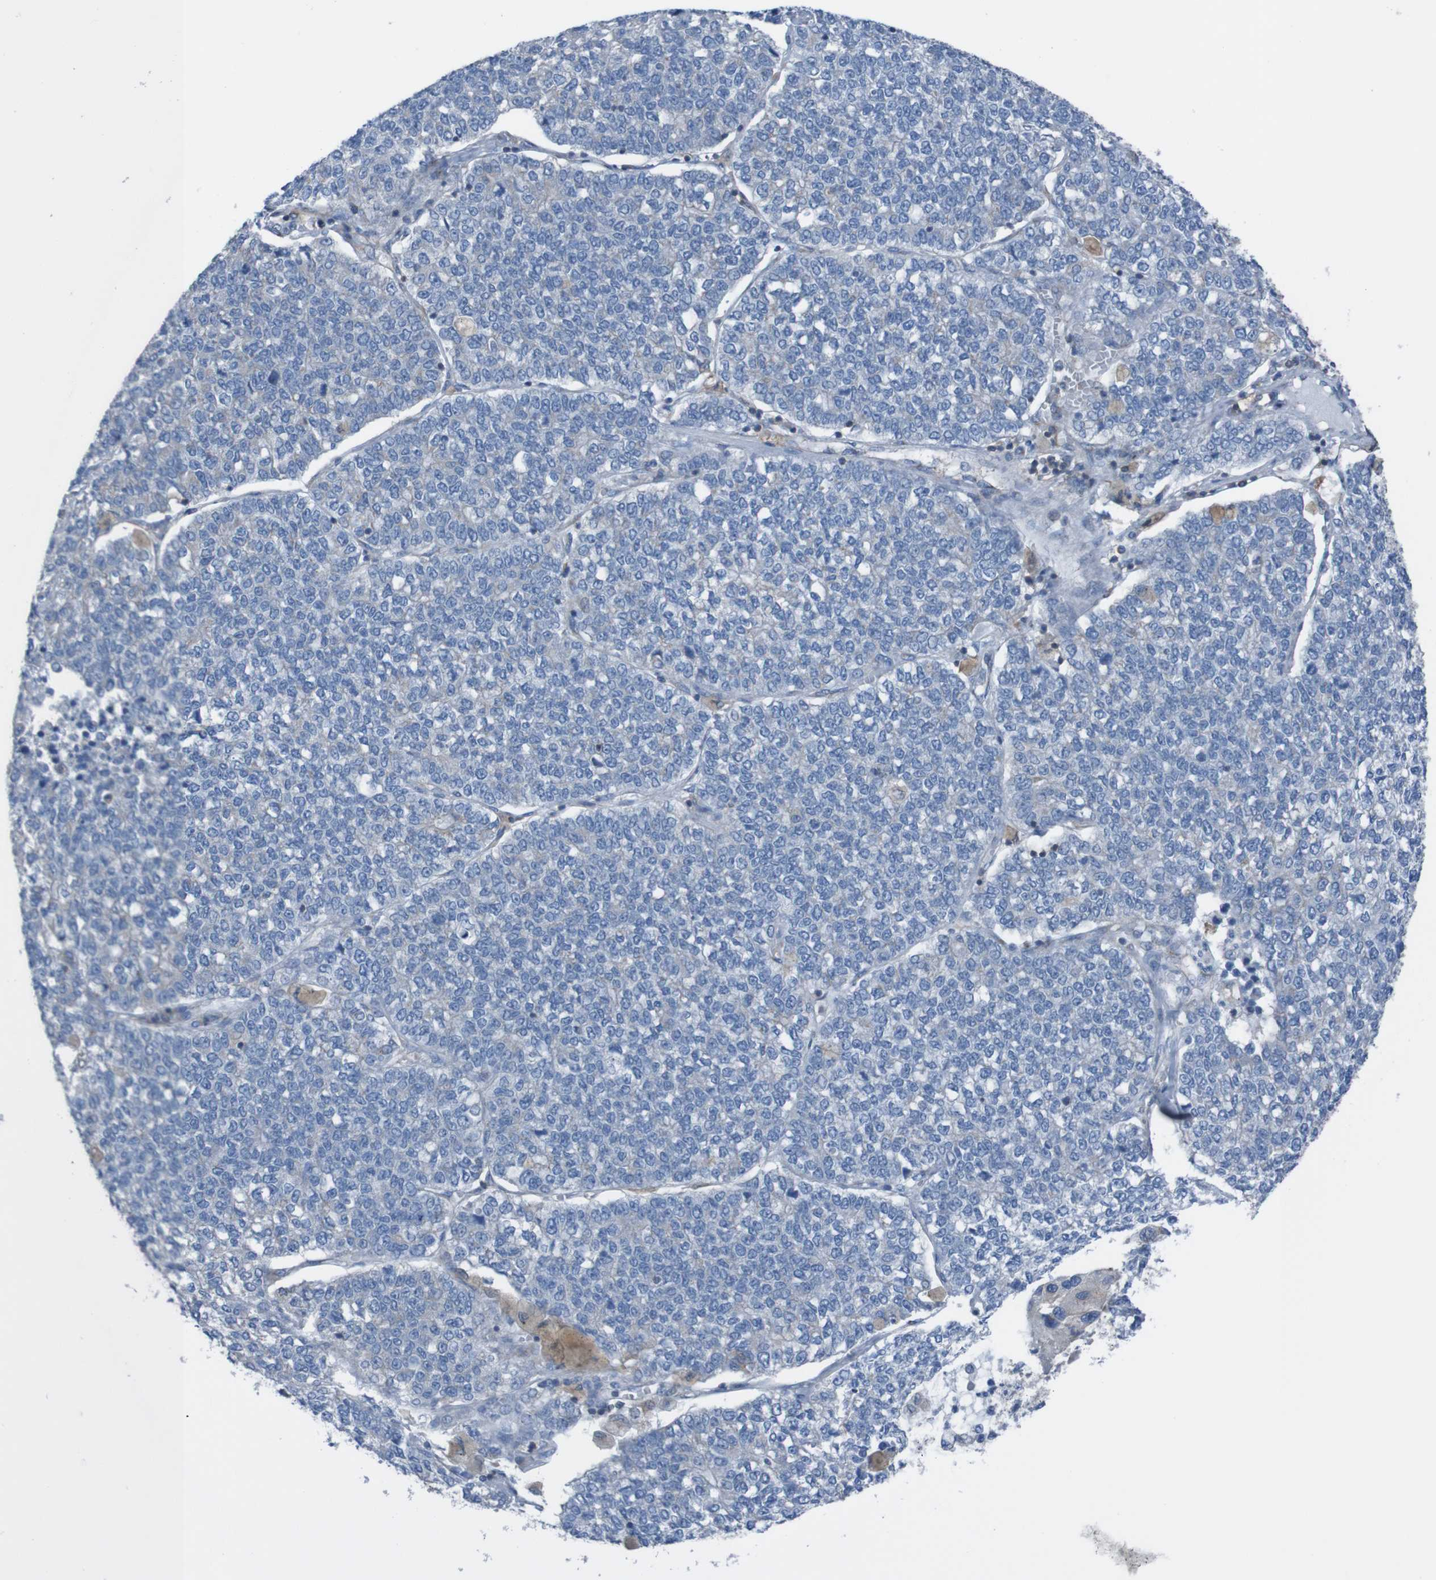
{"staining": {"intensity": "negative", "quantity": "none", "location": "none"}, "tissue": "lung cancer", "cell_type": "Tumor cells", "image_type": "cancer", "snomed": [{"axis": "morphology", "description": "Adenocarcinoma, NOS"}, {"axis": "topography", "description": "Lung"}], "caption": "This histopathology image is of lung cancer stained with immunohistochemistry (IHC) to label a protein in brown with the nuclei are counter-stained blue. There is no expression in tumor cells.", "gene": "MINAR1", "patient": {"sex": "male", "age": 49}}